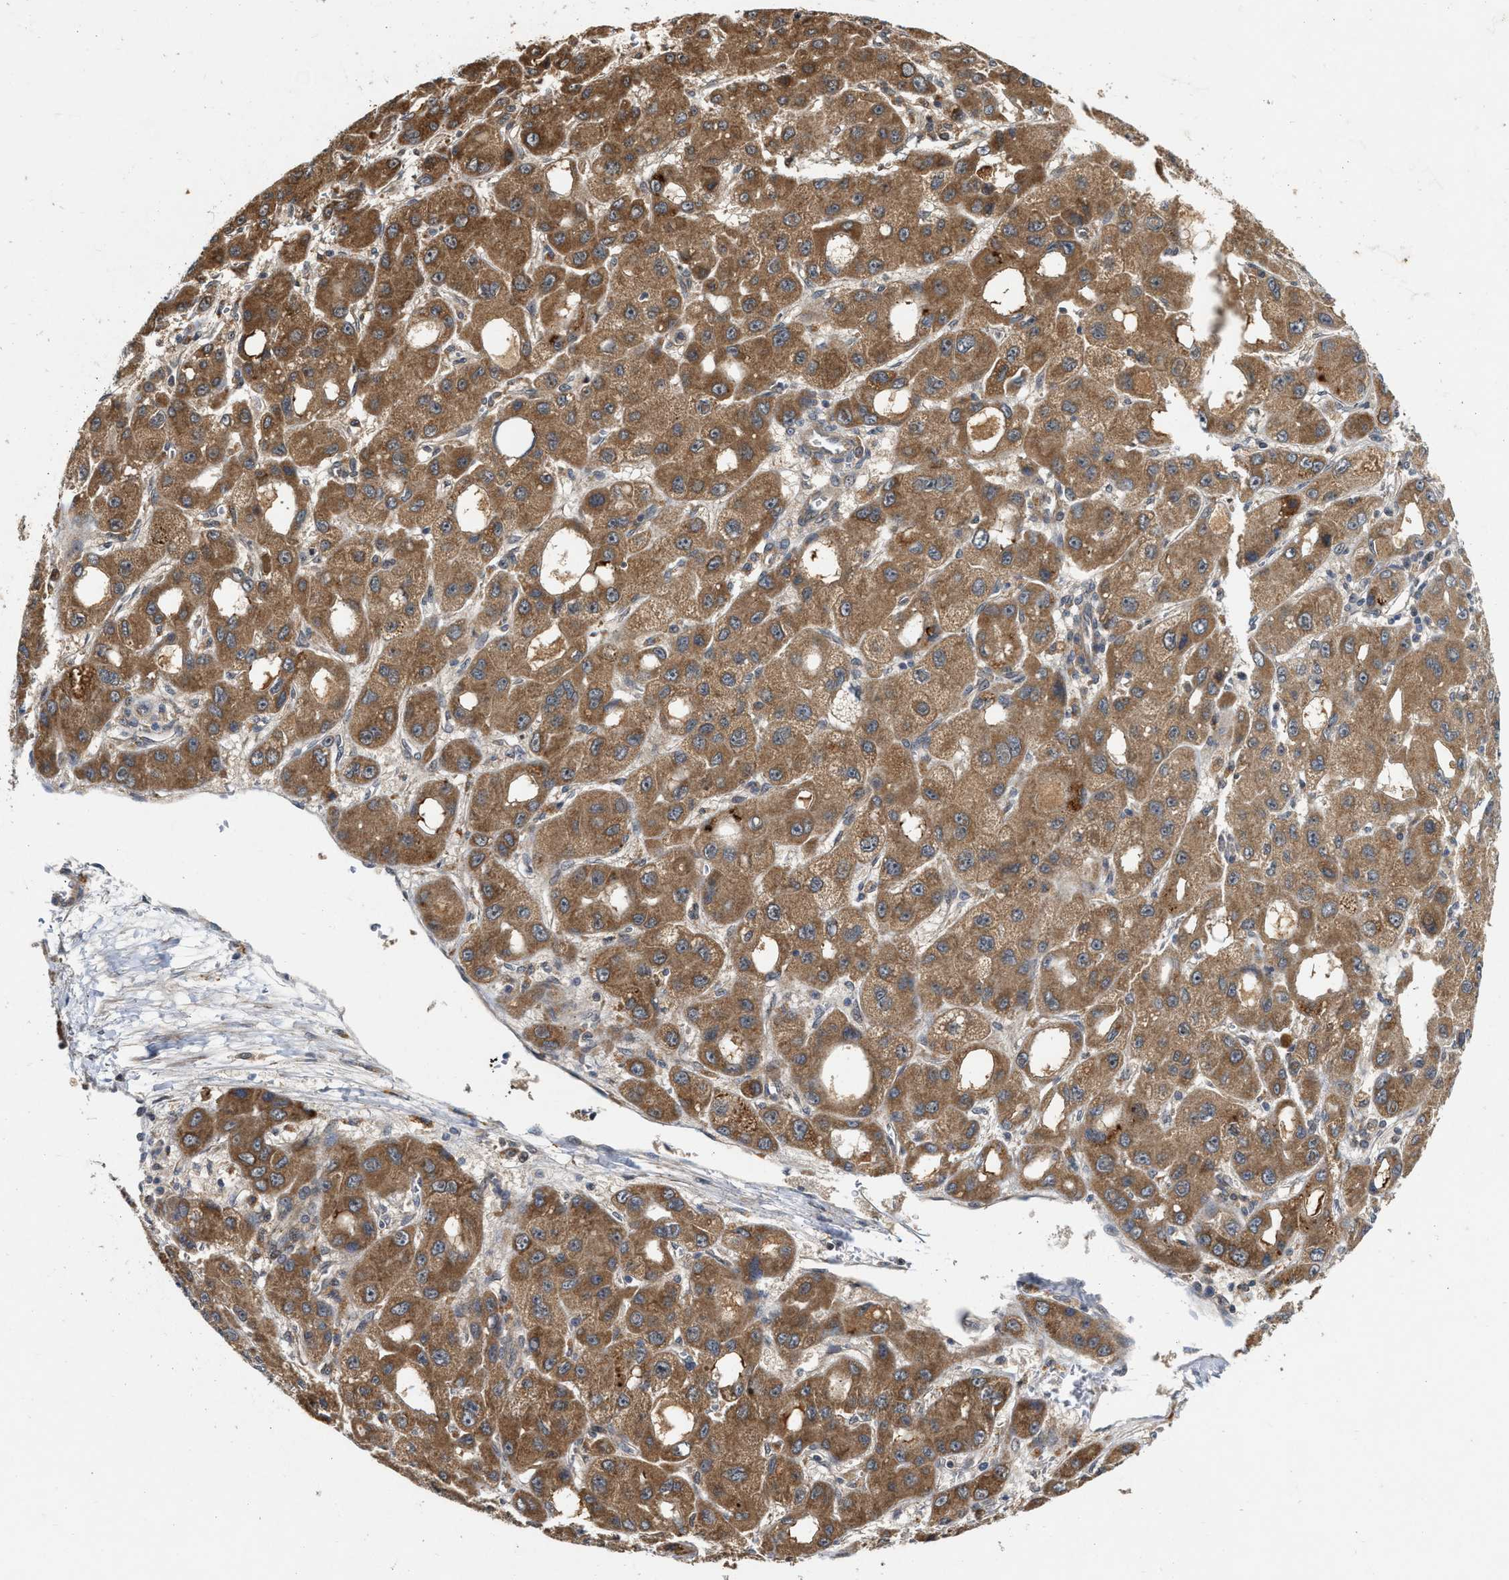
{"staining": {"intensity": "moderate", "quantity": ">75%", "location": "cytoplasmic/membranous"}, "tissue": "liver cancer", "cell_type": "Tumor cells", "image_type": "cancer", "snomed": [{"axis": "morphology", "description": "Carcinoma, Hepatocellular, NOS"}, {"axis": "topography", "description": "Liver"}], "caption": "Immunohistochemical staining of human liver hepatocellular carcinoma demonstrates medium levels of moderate cytoplasmic/membranous expression in approximately >75% of tumor cells.", "gene": "CFLAR", "patient": {"sex": "male", "age": 55}}